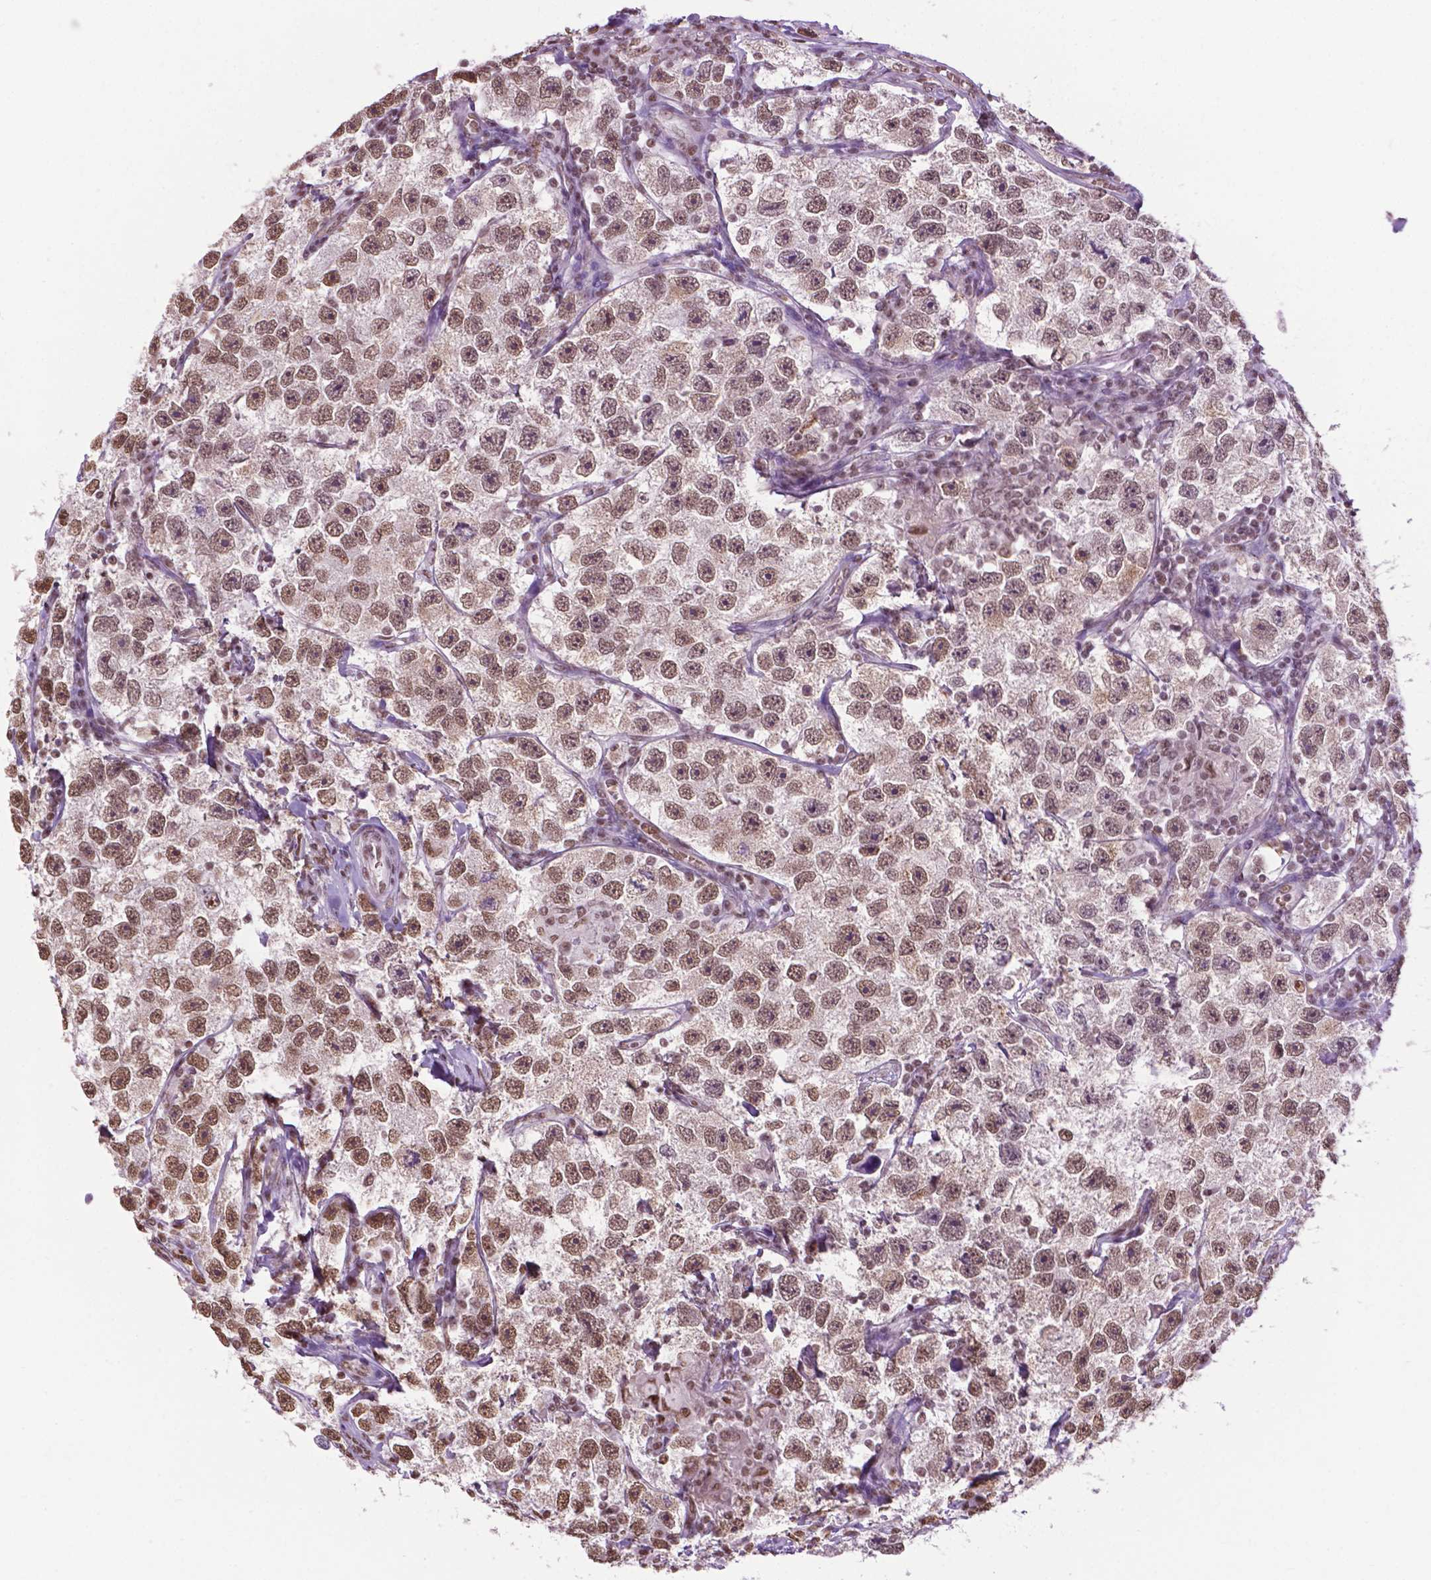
{"staining": {"intensity": "moderate", "quantity": ">75%", "location": "nuclear"}, "tissue": "testis cancer", "cell_type": "Tumor cells", "image_type": "cancer", "snomed": [{"axis": "morphology", "description": "Seminoma, NOS"}, {"axis": "topography", "description": "Testis"}], "caption": "Seminoma (testis) stained for a protein (brown) exhibits moderate nuclear positive expression in approximately >75% of tumor cells.", "gene": "COL23A1", "patient": {"sex": "male", "age": 26}}